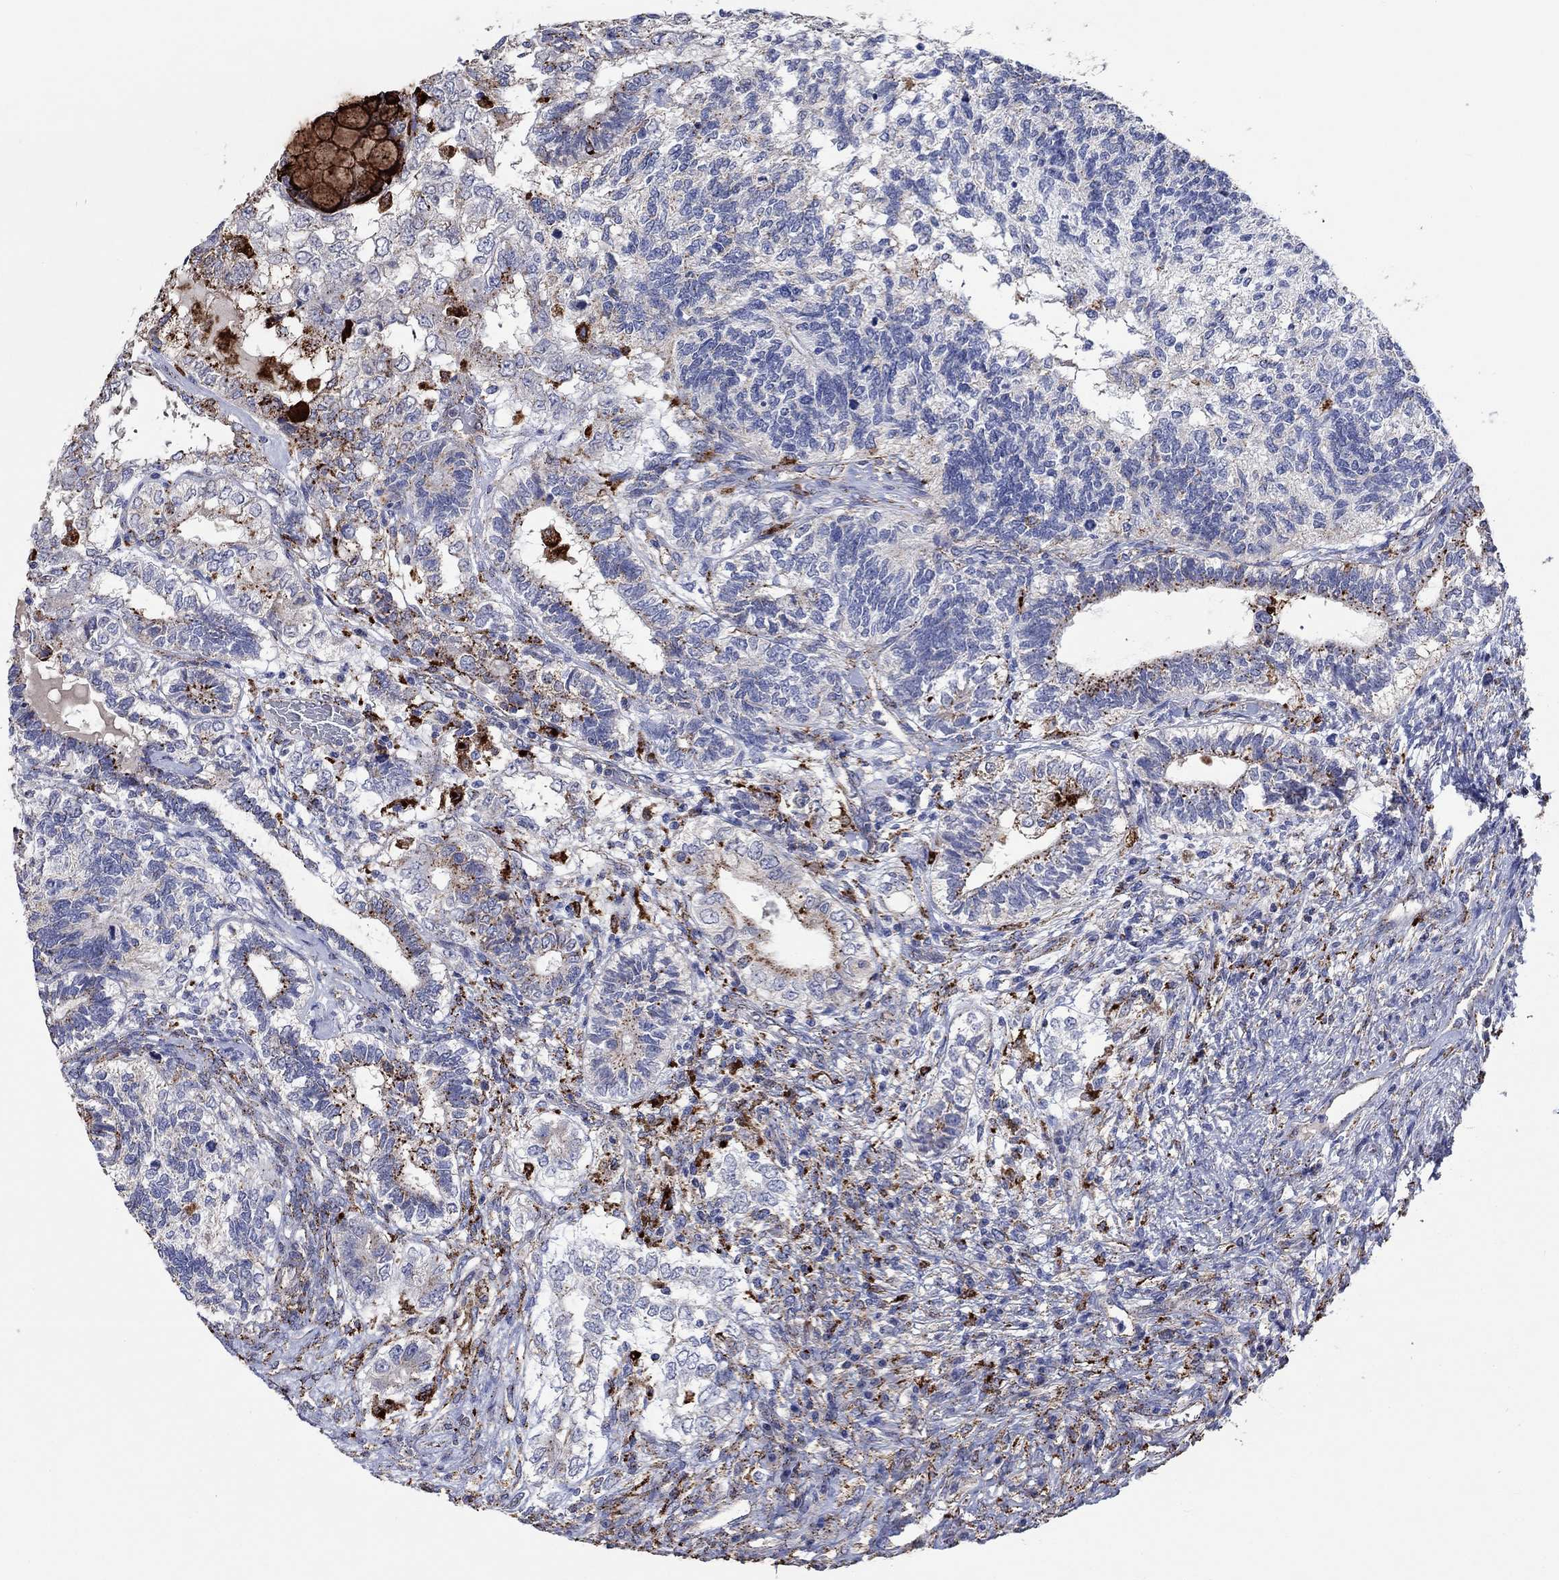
{"staining": {"intensity": "strong", "quantity": "<25%", "location": "cytoplasmic/membranous"}, "tissue": "testis cancer", "cell_type": "Tumor cells", "image_type": "cancer", "snomed": [{"axis": "morphology", "description": "Seminoma, NOS"}, {"axis": "morphology", "description": "Carcinoma, Embryonal, NOS"}, {"axis": "topography", "description": "Testis"}], "caption": "This is a micrograph of immunohistochemistry staining of seminoma (testis), which shows strong staining in the cytoplasmic/membranous of tumor cells.", "gene": "CTSB", "patient": {"sex": "male", "age": 41}}